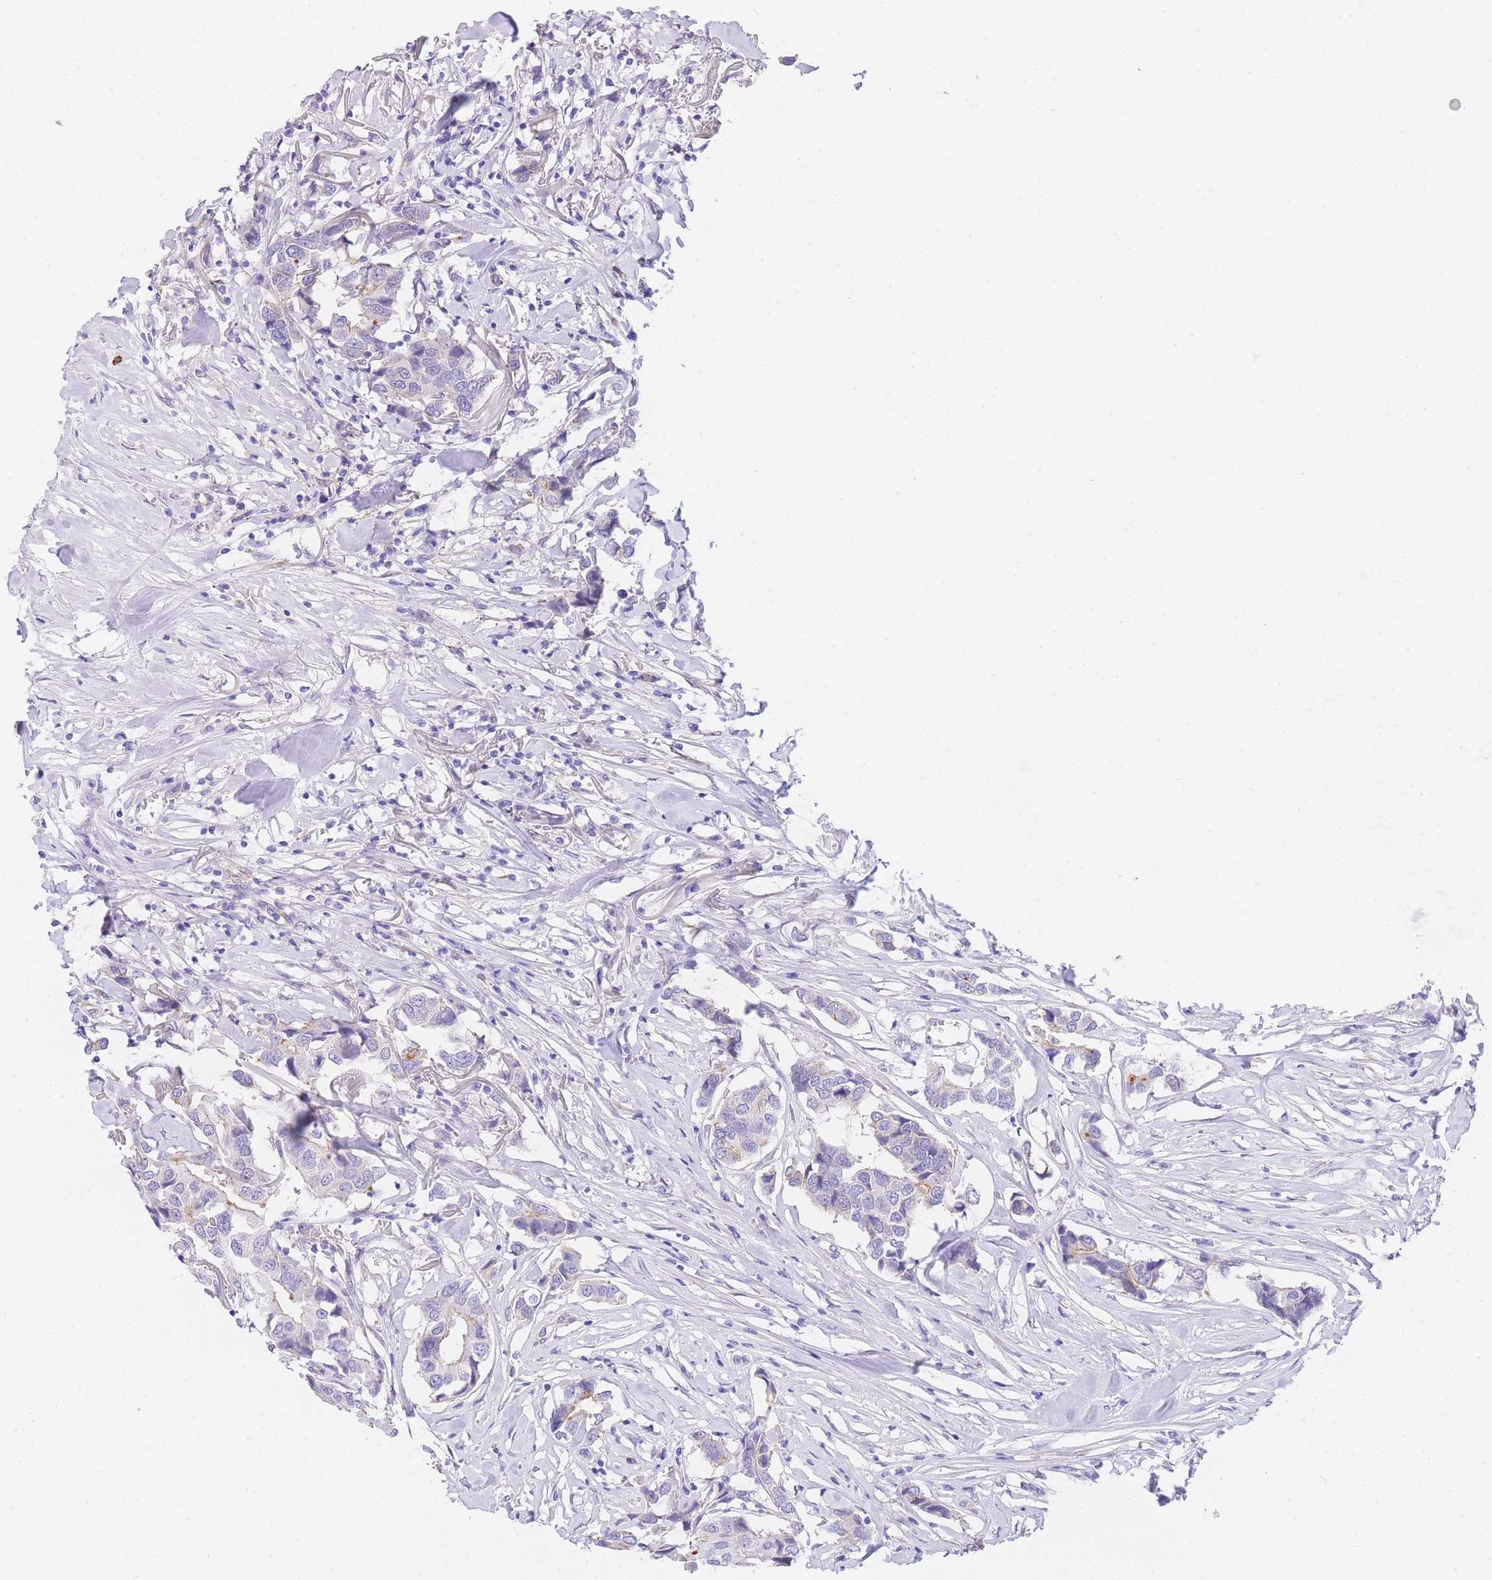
{"staining": {"intensity": "negative", "quantity": "none", "location": "none"}, "tissue": "breast cancer", "cell_type": "Tumor cells", "image_type": "cancer", "snomed": [{"axis": "morphology", "description": "Duct carcinoma"}, {"axis": "topography", "description": "Breast"}], "caption": "DAB (3,3'-diaminobenzidine) immunohistochemical staining of breast cancer (infiltrating ductal carcinoma) displays no significant positivity in tumor cells.", "gene": "SRSF12", "patient": {"sex": "female", "age": 80}}